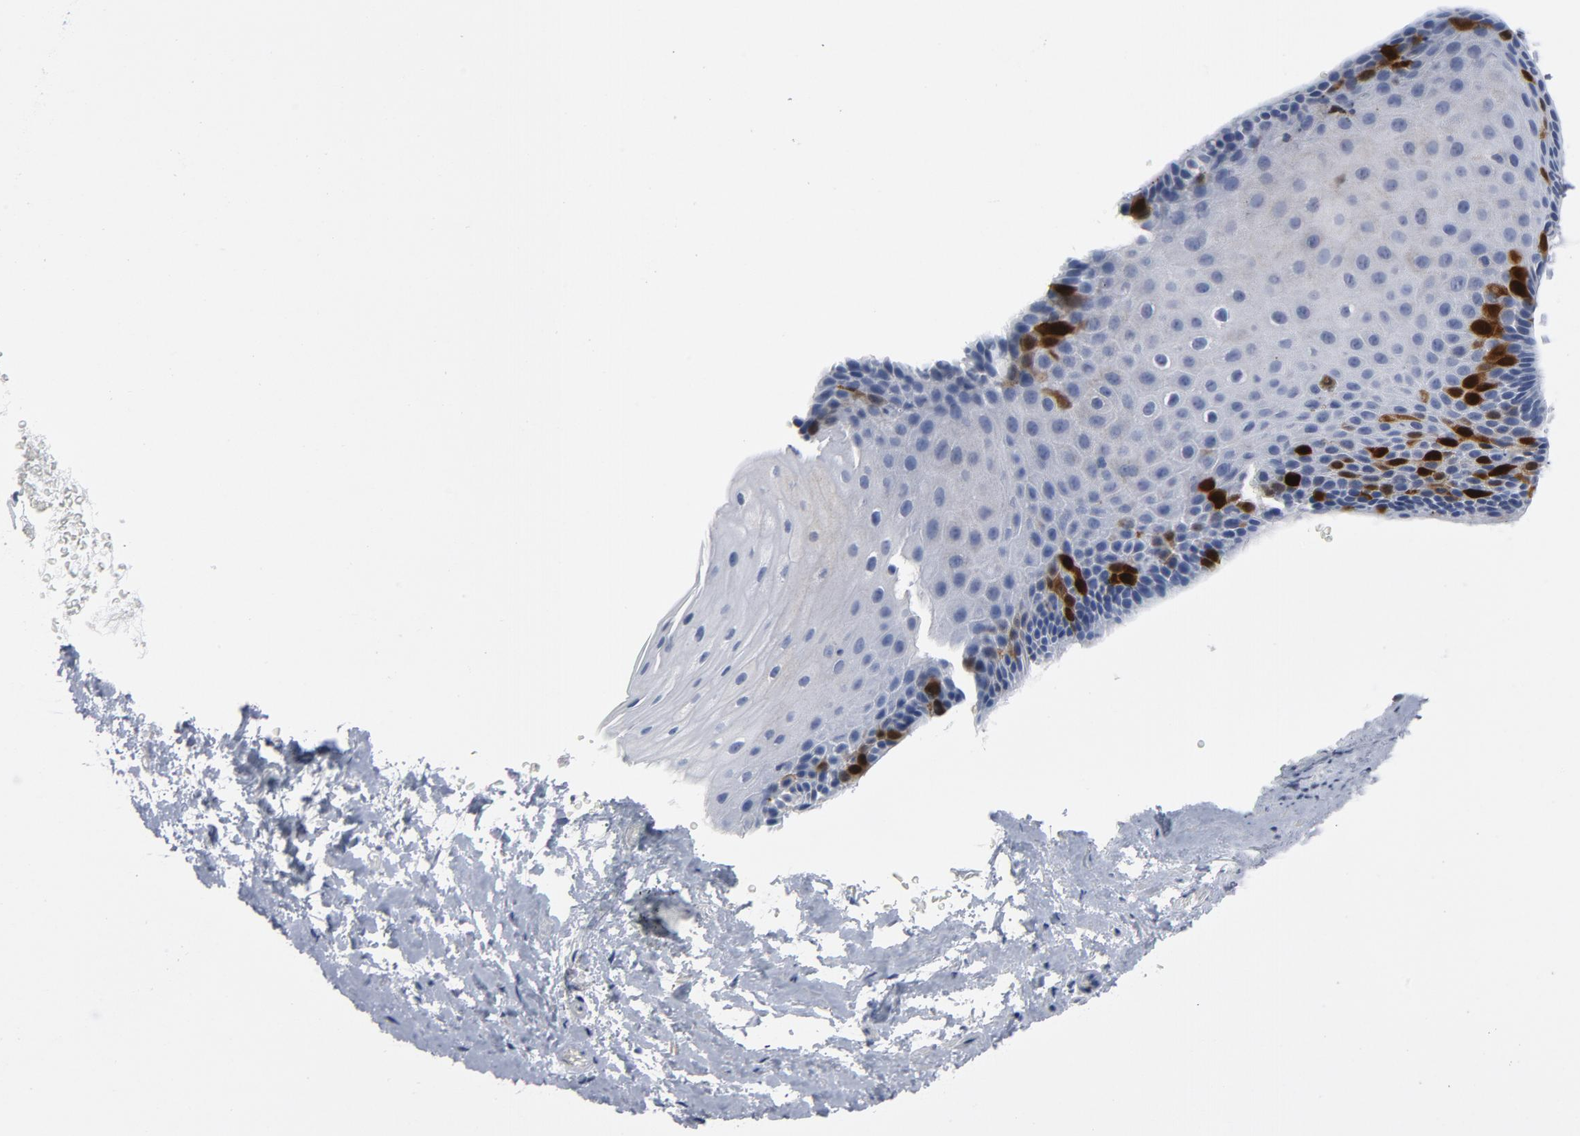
{"staining": {"intensity": "strong", "quantity": "<25%", "location": "cytoplasmic/membranous,nuclear"}, "tissue": "esophagus", "cell_type": "Squamous epithelial cells", "image_type": "normal", "snomed": [{"axis": "morphology", "description": "Normal tissue, NOS"}, {"axis": "topography", "description": "Esophagus"}], "caption": "Esophagus stained with IHC reveals strong cytoplasmic/membranous,nuclear staining in approximately <25% of squamous epithelial cells. (Brightfield microscopy of DAB IHC at high magnification).", "gene": "CDC20", "patient": {"sex": "female", "age": 70}}